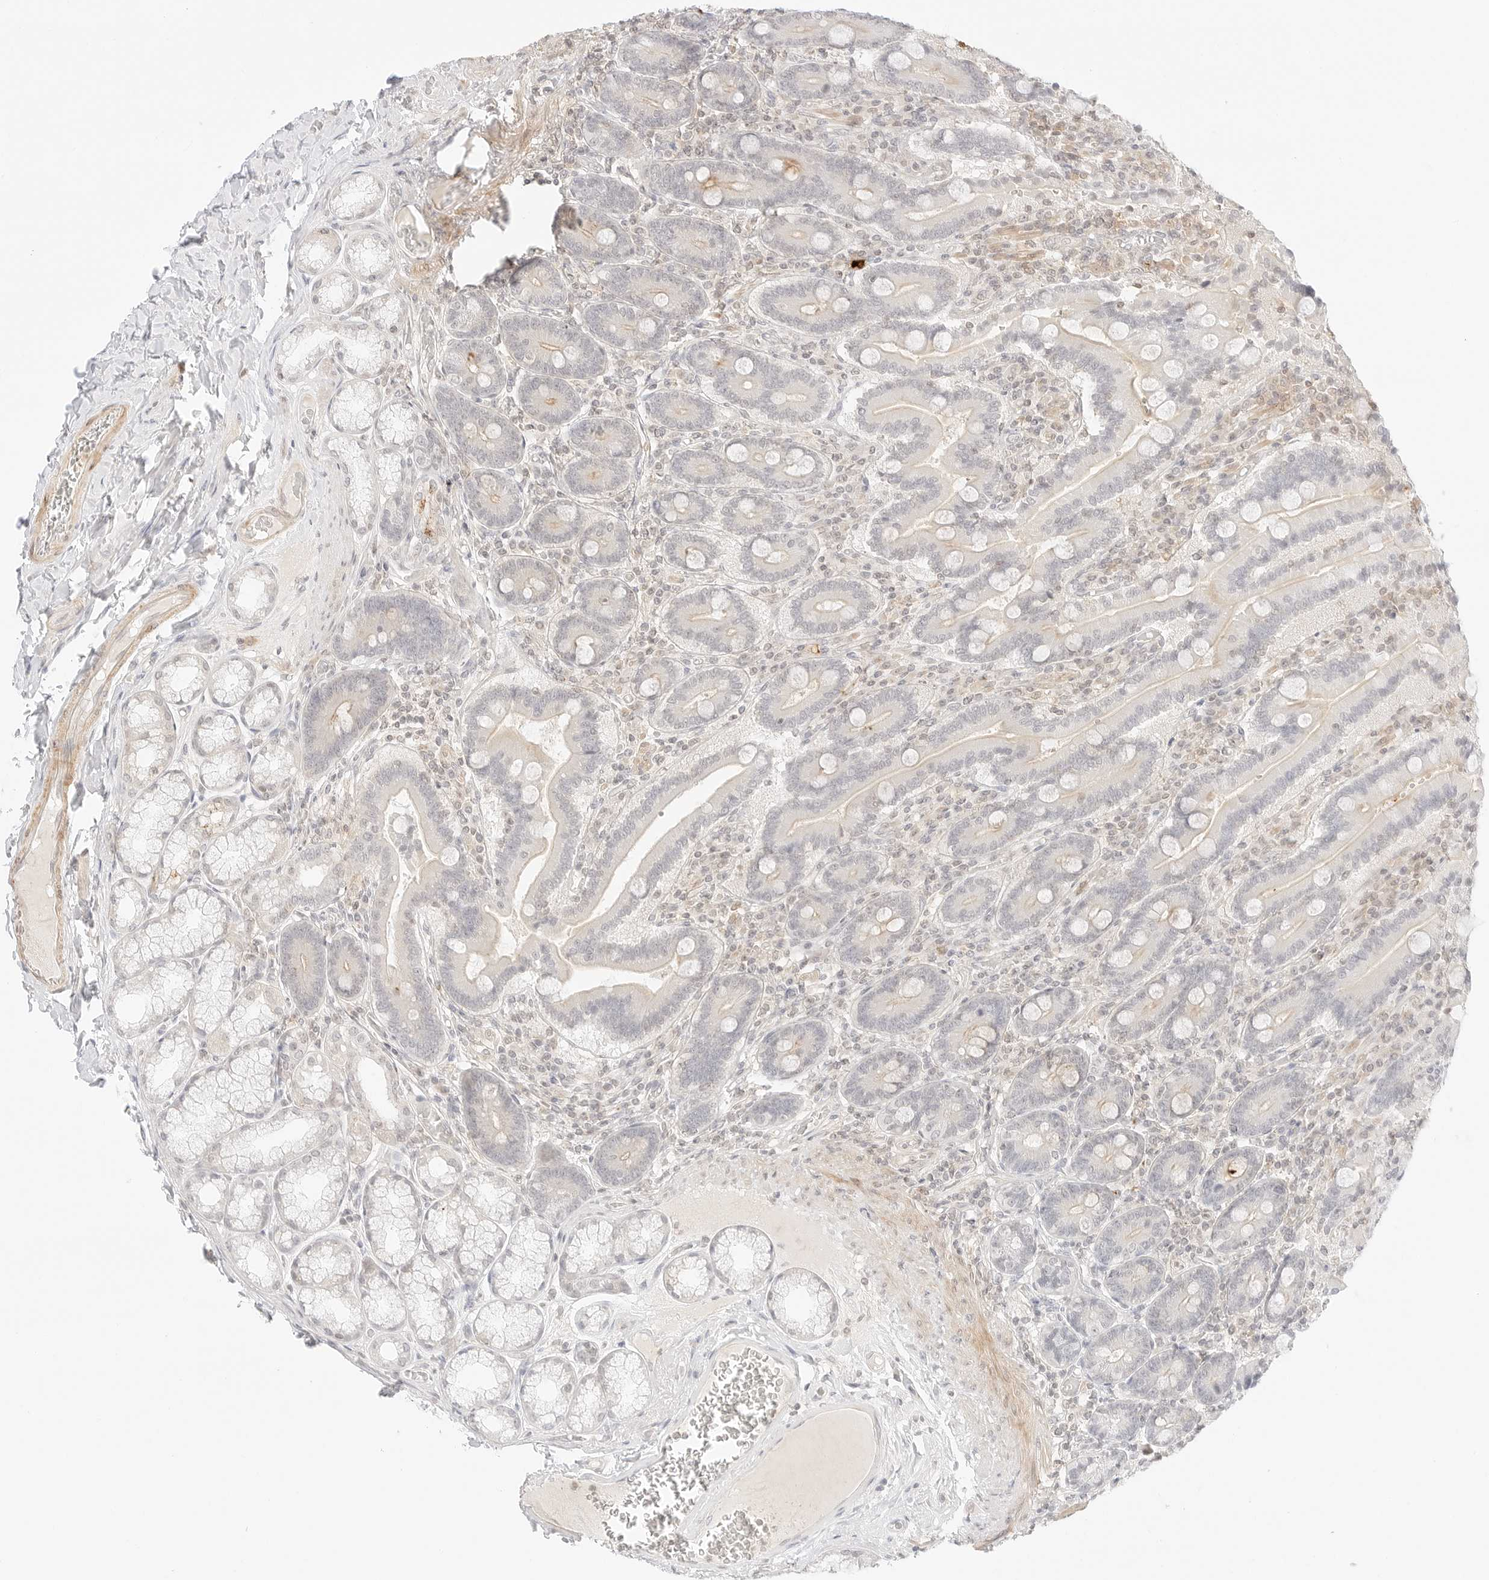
{"staining": {"intensity": "strong", "quantity": "<25%", "location": "cytoplasmic/membranous"}, "tissue": "duodenum", "cell_type": "Glandular cells", "image_type": "normal", "snomed": [{"axis": "morphology", "description": "Normal tissue, NOS"}, {"axis": "topography", "description": "Duodenum"}], "caption": "Glandular cells reveal medium levels of strong cytoplasmic/membranous positivity in approximately <25% of cells in unremarkable human duodenum.", "gene": "GNAS", "patient": {"sex": "female", "age": 62}}